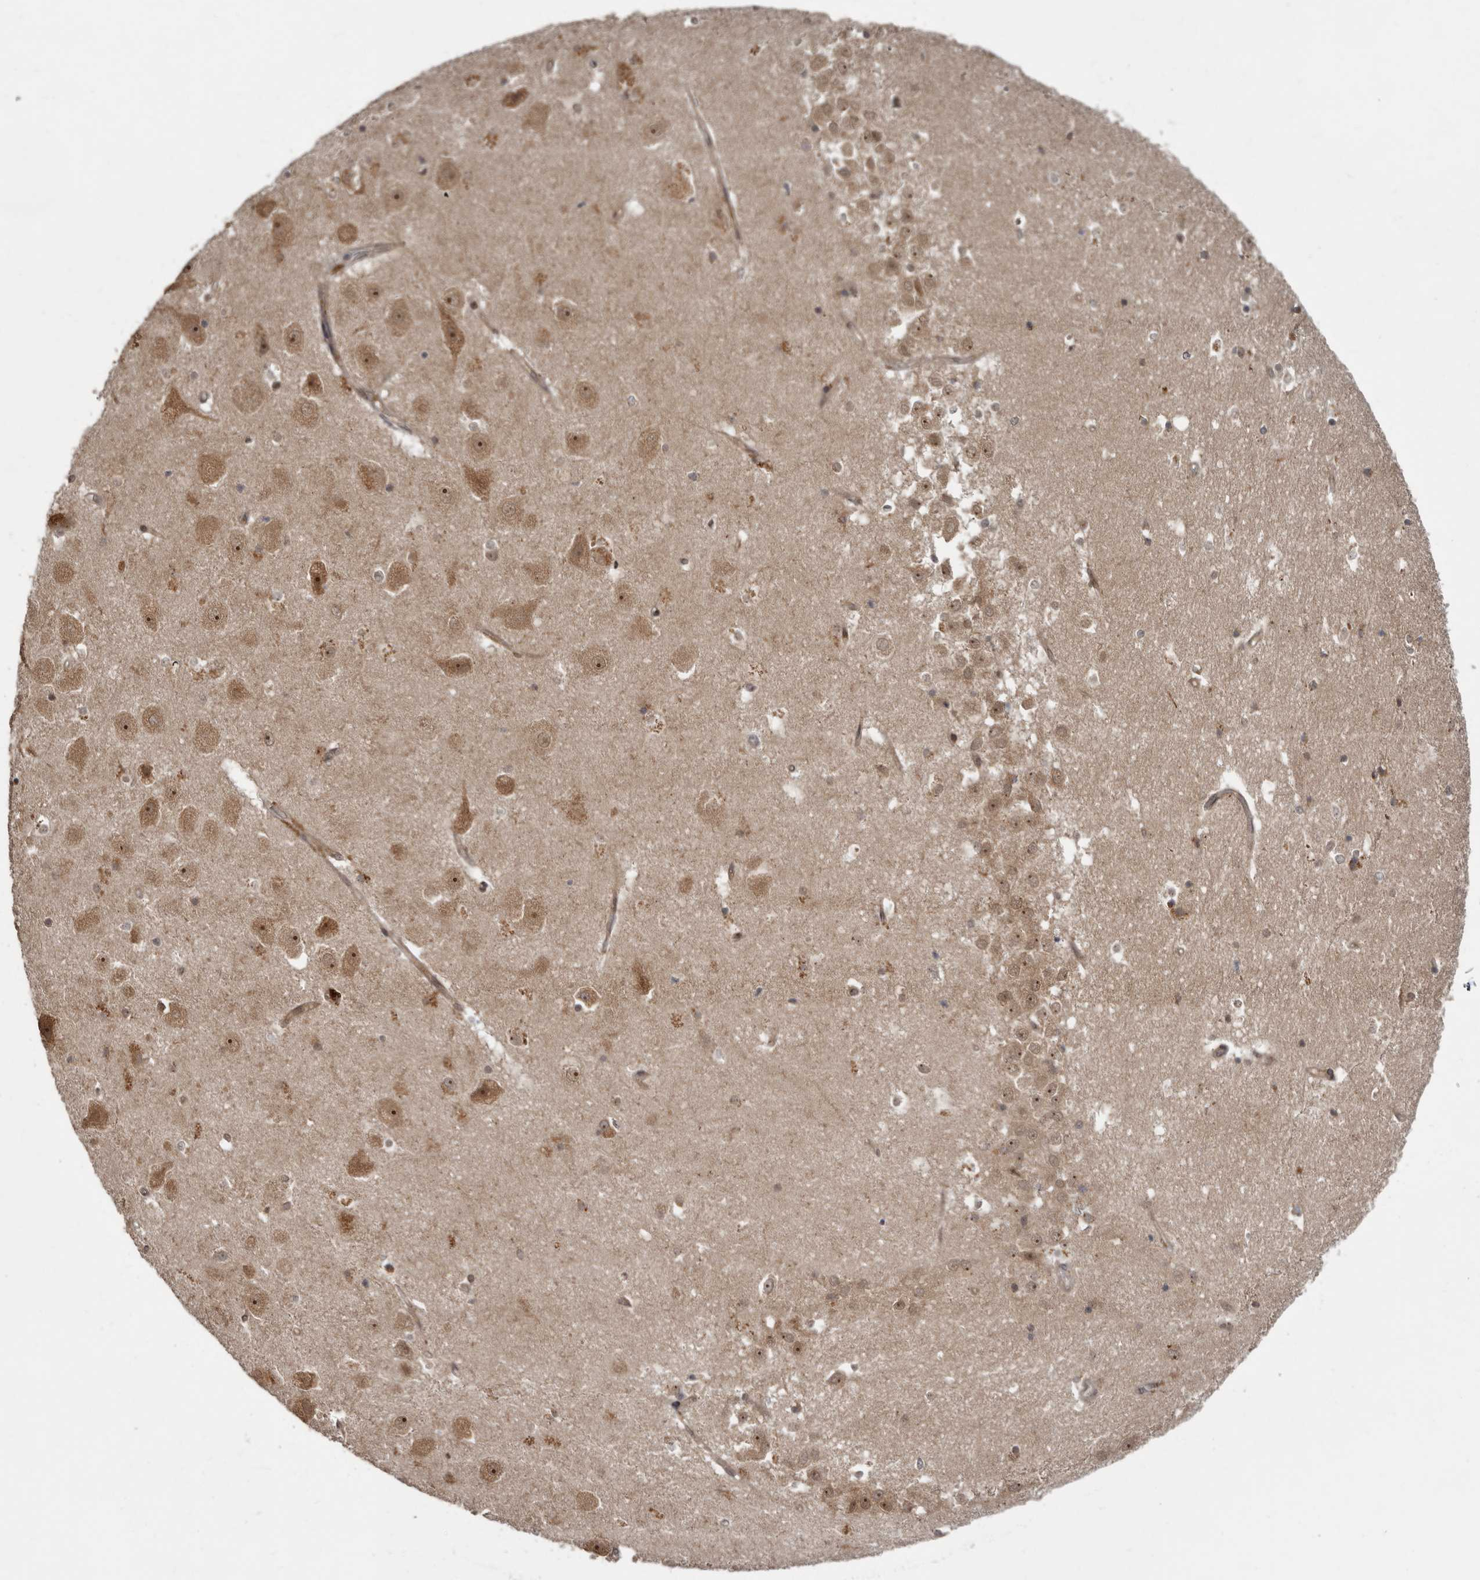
{"staining": {"intensity": "moderate", "quantity": "25%-75%", "location": "cytoplasmic/membranous"}, "tissue": "hippocampus", "cell_type": "Glial cells", "image_type": "normal", "snomed": [{"axis": "morphology", "description": "Normal tissue, NOS"}, {"axis": "topography", "description": "Hippocampus"}], "caption": "The micrograph reveals a brown stain indicating the presence of a protein in the cytoplasmic/membranous of glial cells in hippocampus. The protein of interest is stained brown, and the nuclei are stained in blue (DAB IHC with brightfield microscopy, high magnification).", "gene": "BAD", "patient": {"sex": "female", "age": 52}}